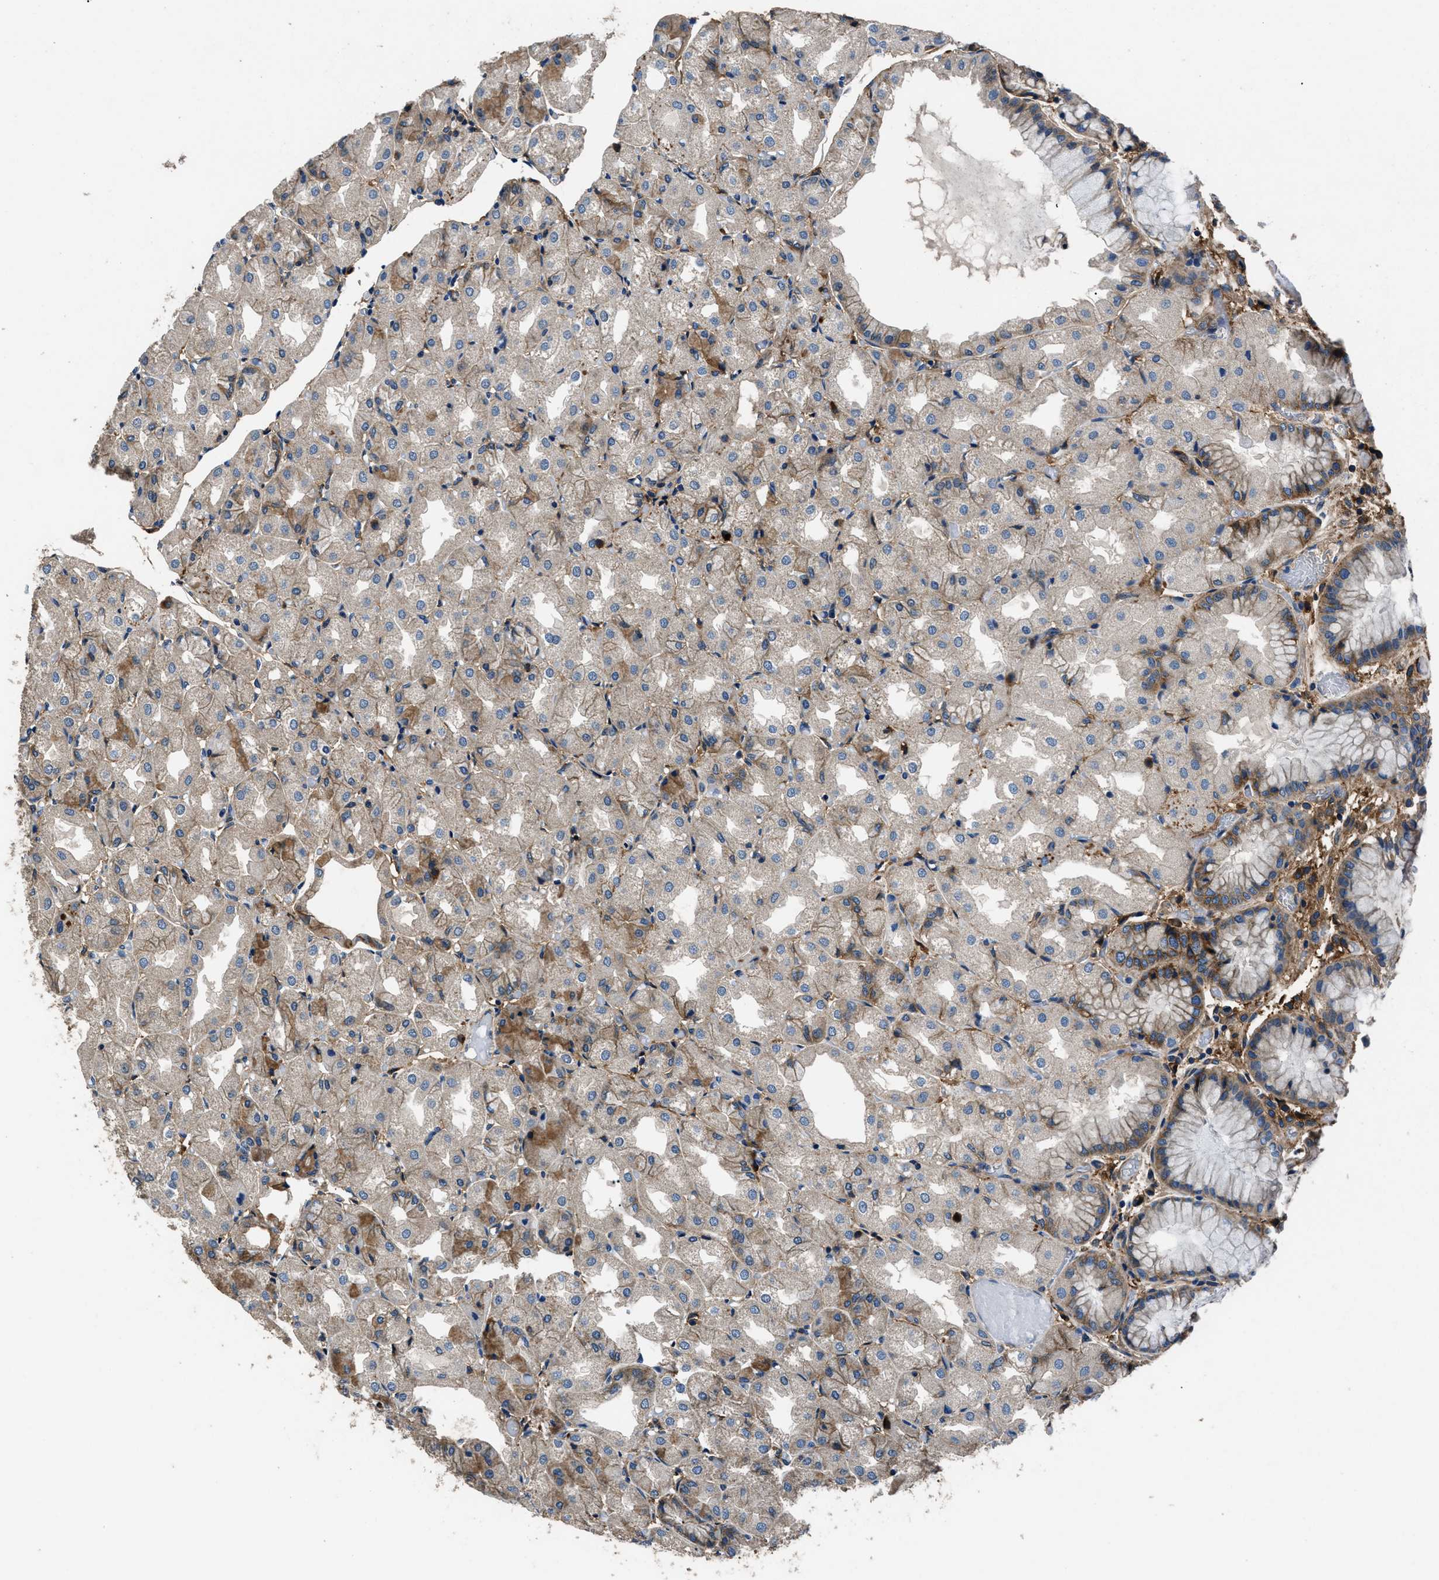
{"staining": {"intensity": "moderate", "quantity": "25%-75%", "location": "cytoplasmic/membranous"}, "tissue": "stomach", "cell_type": "Glandular cells", "image_type": "normal", "snomed": [{"axis": "morphology", "description": "Normal tissue, NOS"}, {"axis": "topography", "description": "Stomach, upper"}], "caption": "The histopathology image shows a brown stain indicating the presence of a protein in the cytoplasmic/membranous of glandular cells in stomach.", "gene": "CD276", "patient": {"sex": "male", "age": 72}}